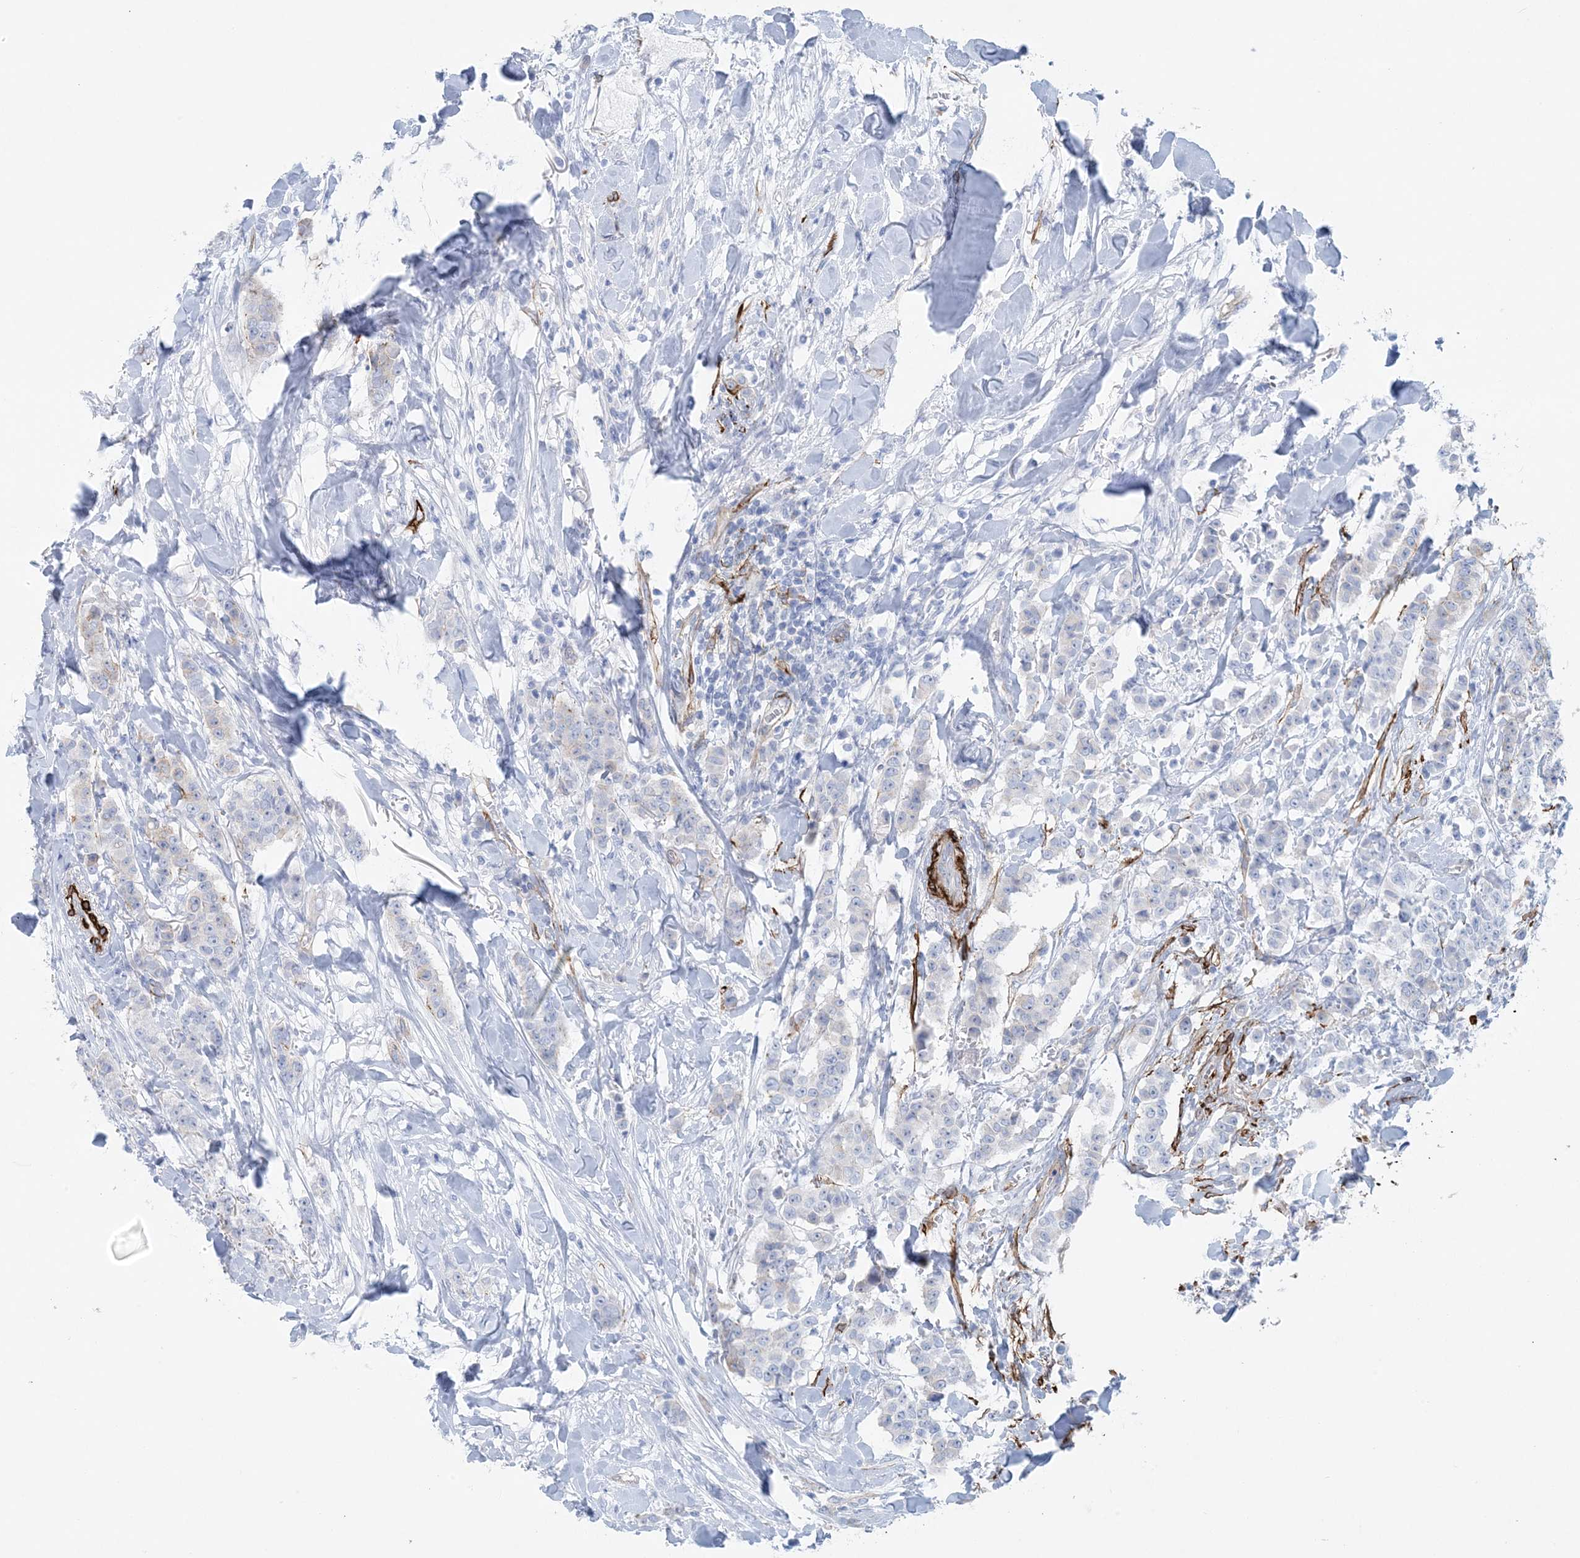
{"staining": {"intensity": "negative", "quantity": "none", "location": "none"}, "tissue": "breast cancer", "cell_type": "Tumor cells", "image_type": "cancer", "snomed": [{"axis": "morphology", "description": "Duct carcinoma"}, {"axis": "topography", "description": "Breast"}], "caption": "IHC image of human breast cancer (infiltrating ductal carcinoma) stained for a protein (brown), which shows no expression in tumor cells. (DAB IHC, high magnification).", "gene": "SHANK1", "patient": {"sex": "female", "age": 40}}